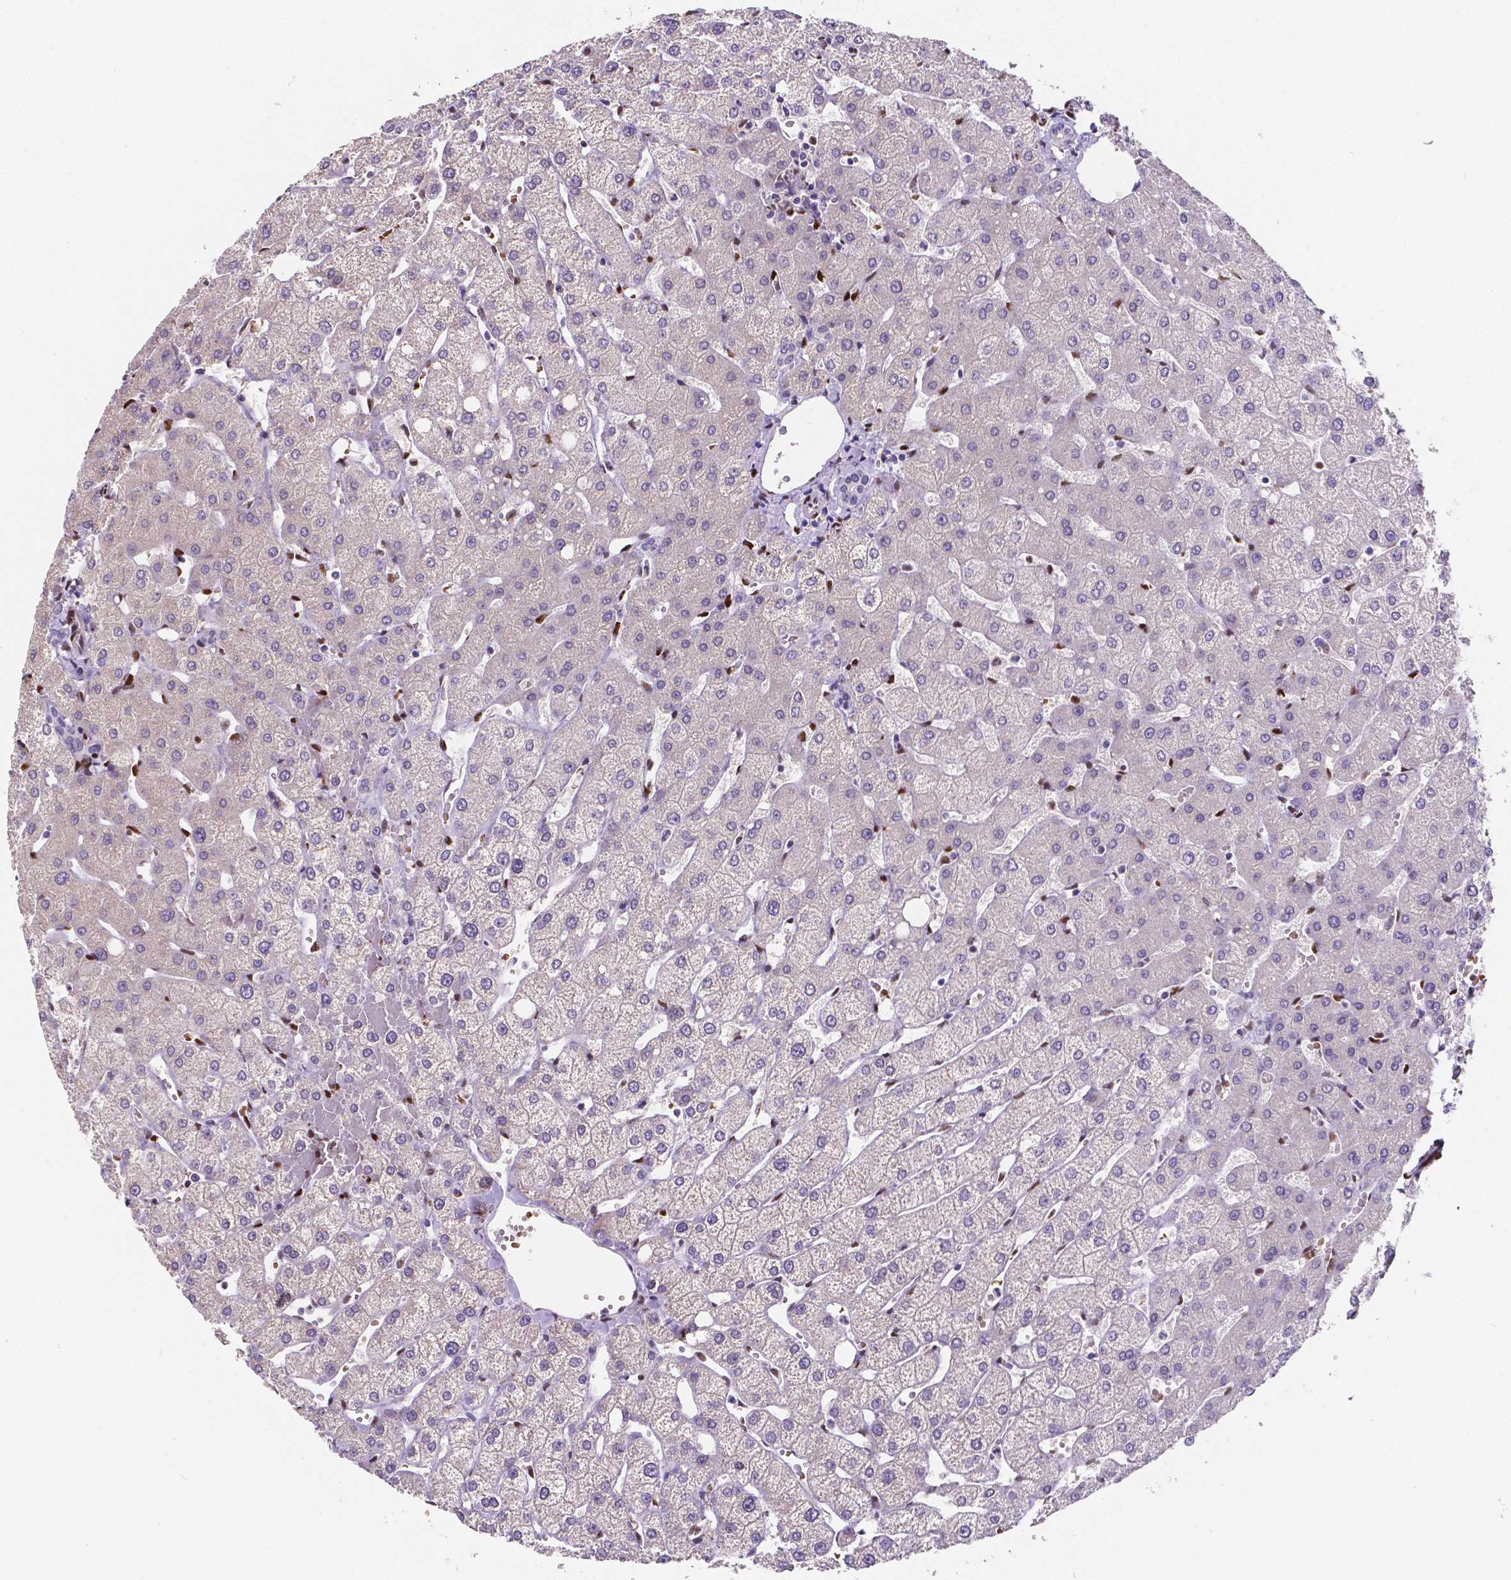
{"staining": {"intensity": "negative", "quantity": "none", "location": "none"}, "tissue": "liver", "cell_type": "Cholangiocytes", "image_type": "normal", "snomed": [{"axis": "morphology", "description": "Normal tissue, NOS"}, {"axis": "topography", "description": "Liver"}], "caption": "Photomicrograph shows no significant protein expression in cholangiocytes of unremarkable liver.", "gene": "MEF2C", "patient": {"sex": "female", "age": 54}}